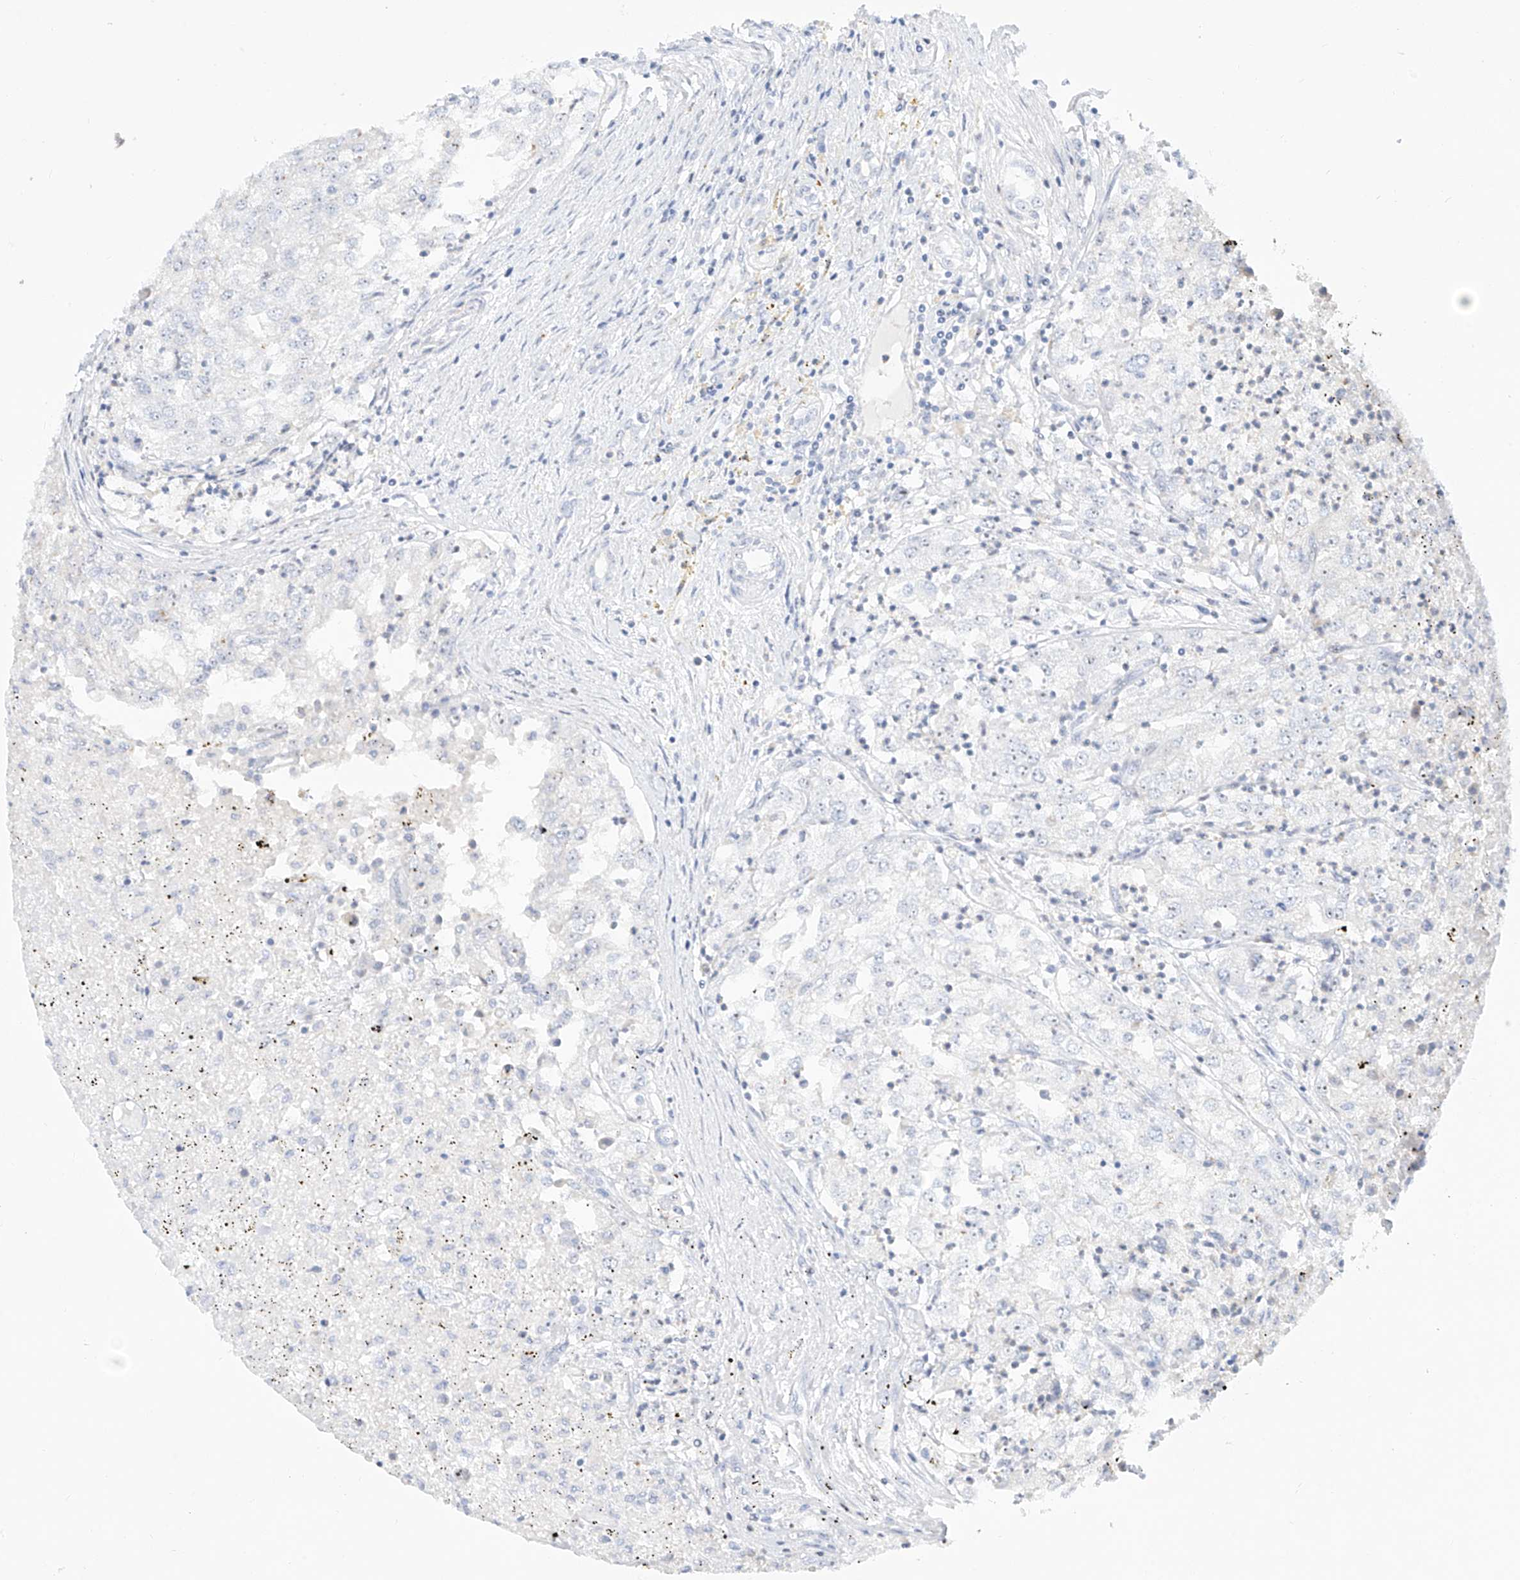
{"staining": {"intensity": "negative", "quantity": "none", "location": "none"}, "tissue": "renal cancer", "cell_type": "Tumor cells", "image_type": "cancer", "snomed": [{"axis": "morphology", "description": "Adenocarcinoma, NOS"}, {"axis": "topography", "description": "Kidney"}], "caption": "Image shows no significant protein positivity in tumor cells of renal adenocarcinoma.", "gene": "SNU13", "patient": {"sex": "female", "age": 54}}